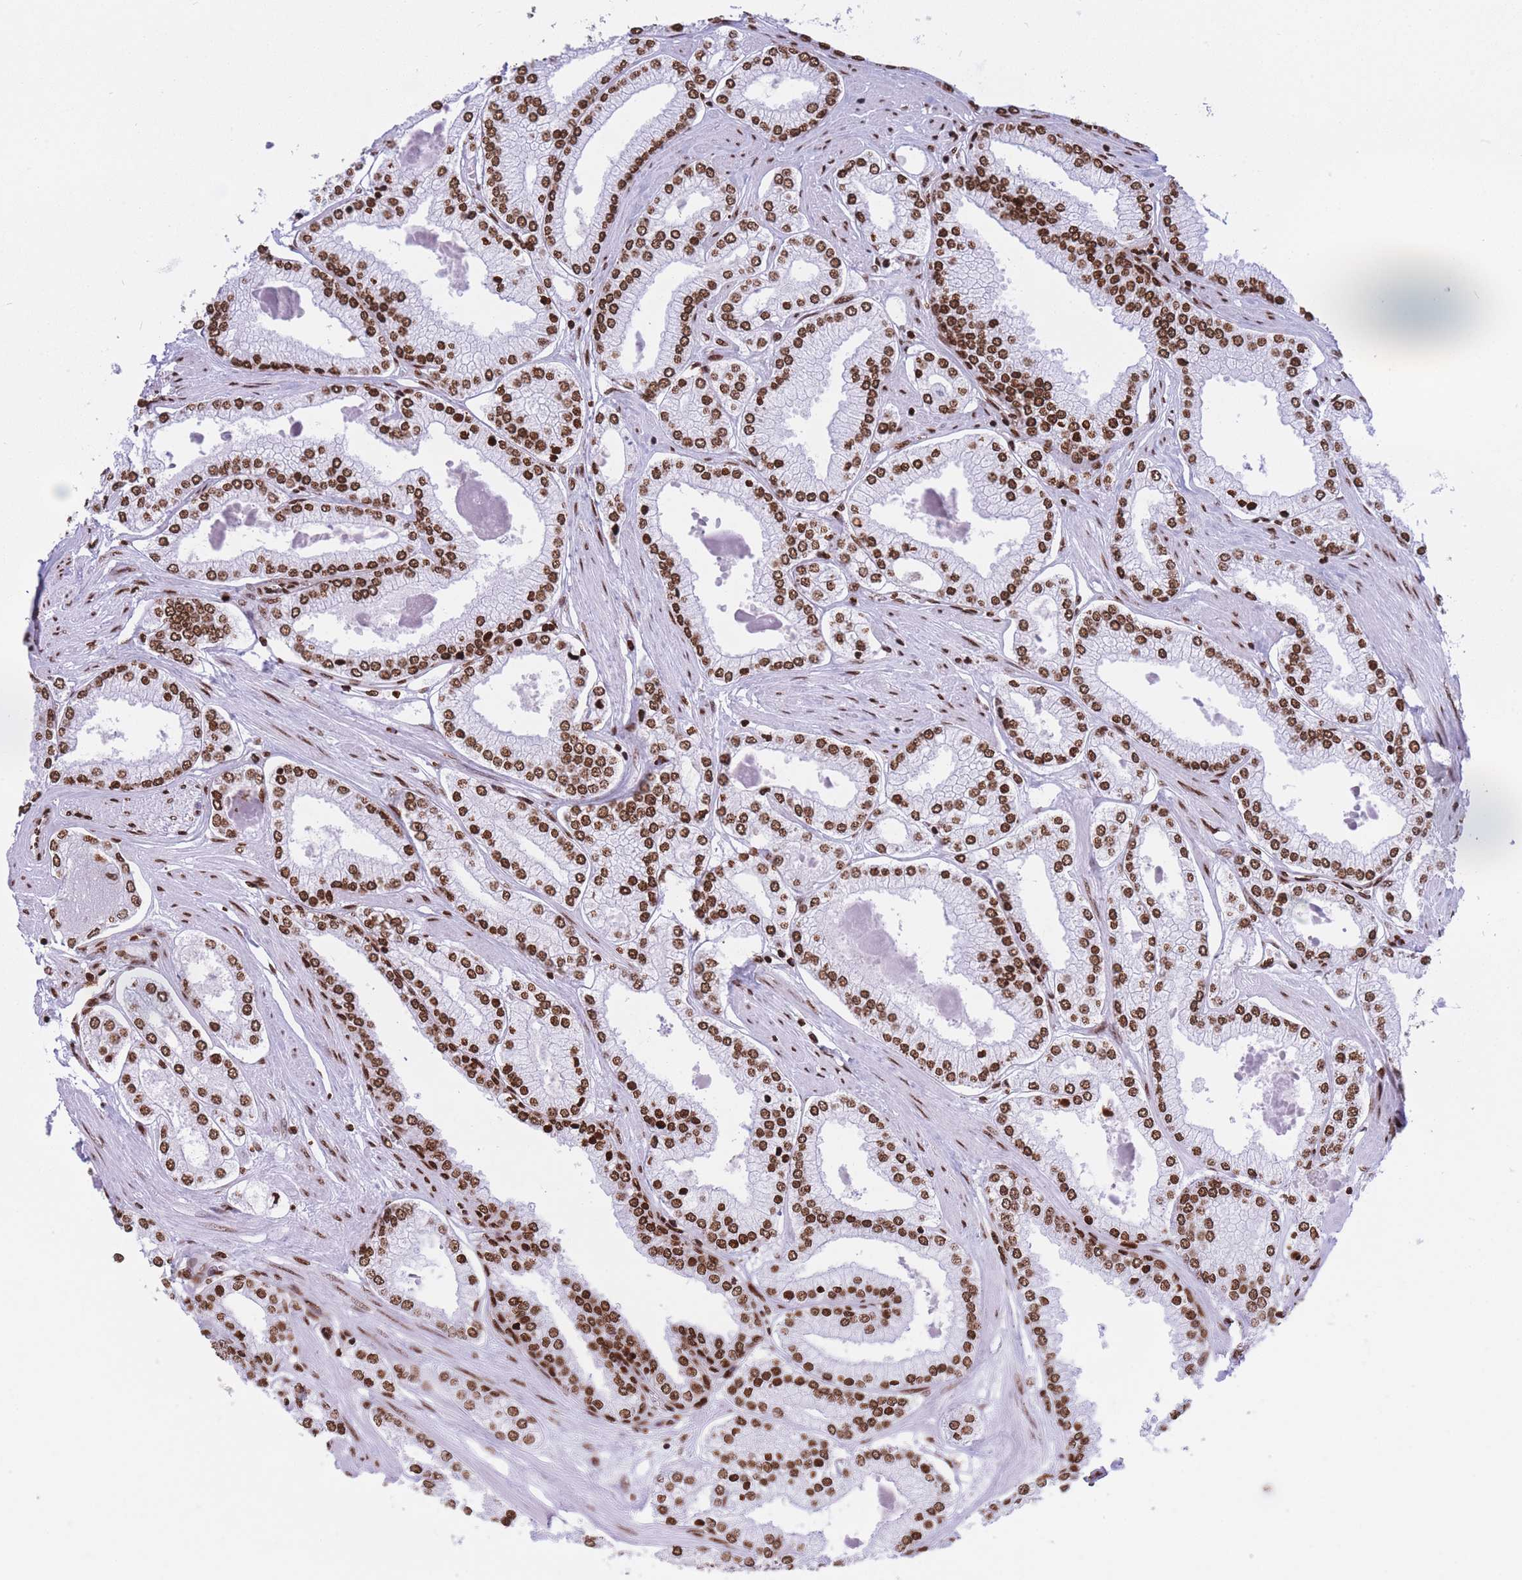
{"staining": {"intensity": "strong", "quantity": ">75%", "location": "nuclear"}, "tissue": "prostate cancer", "cell_type": "Tumor cells", "image_type": "cancer", "snomed": [{"axis": "morphology", "description": "Adenocarcinoma, Low grade"}, {"axis": "topography", "description": "Prostate"}], "caption": "A high-resolution histopathology image shows immunohistochemistry staining of adenocarcinoma (low-grade) (prostate), which reveals strong nuclear positivity in about >75% of tumor cells.", "gene": "H2BC11", "patient": {"sex": "male", "age": 42}}